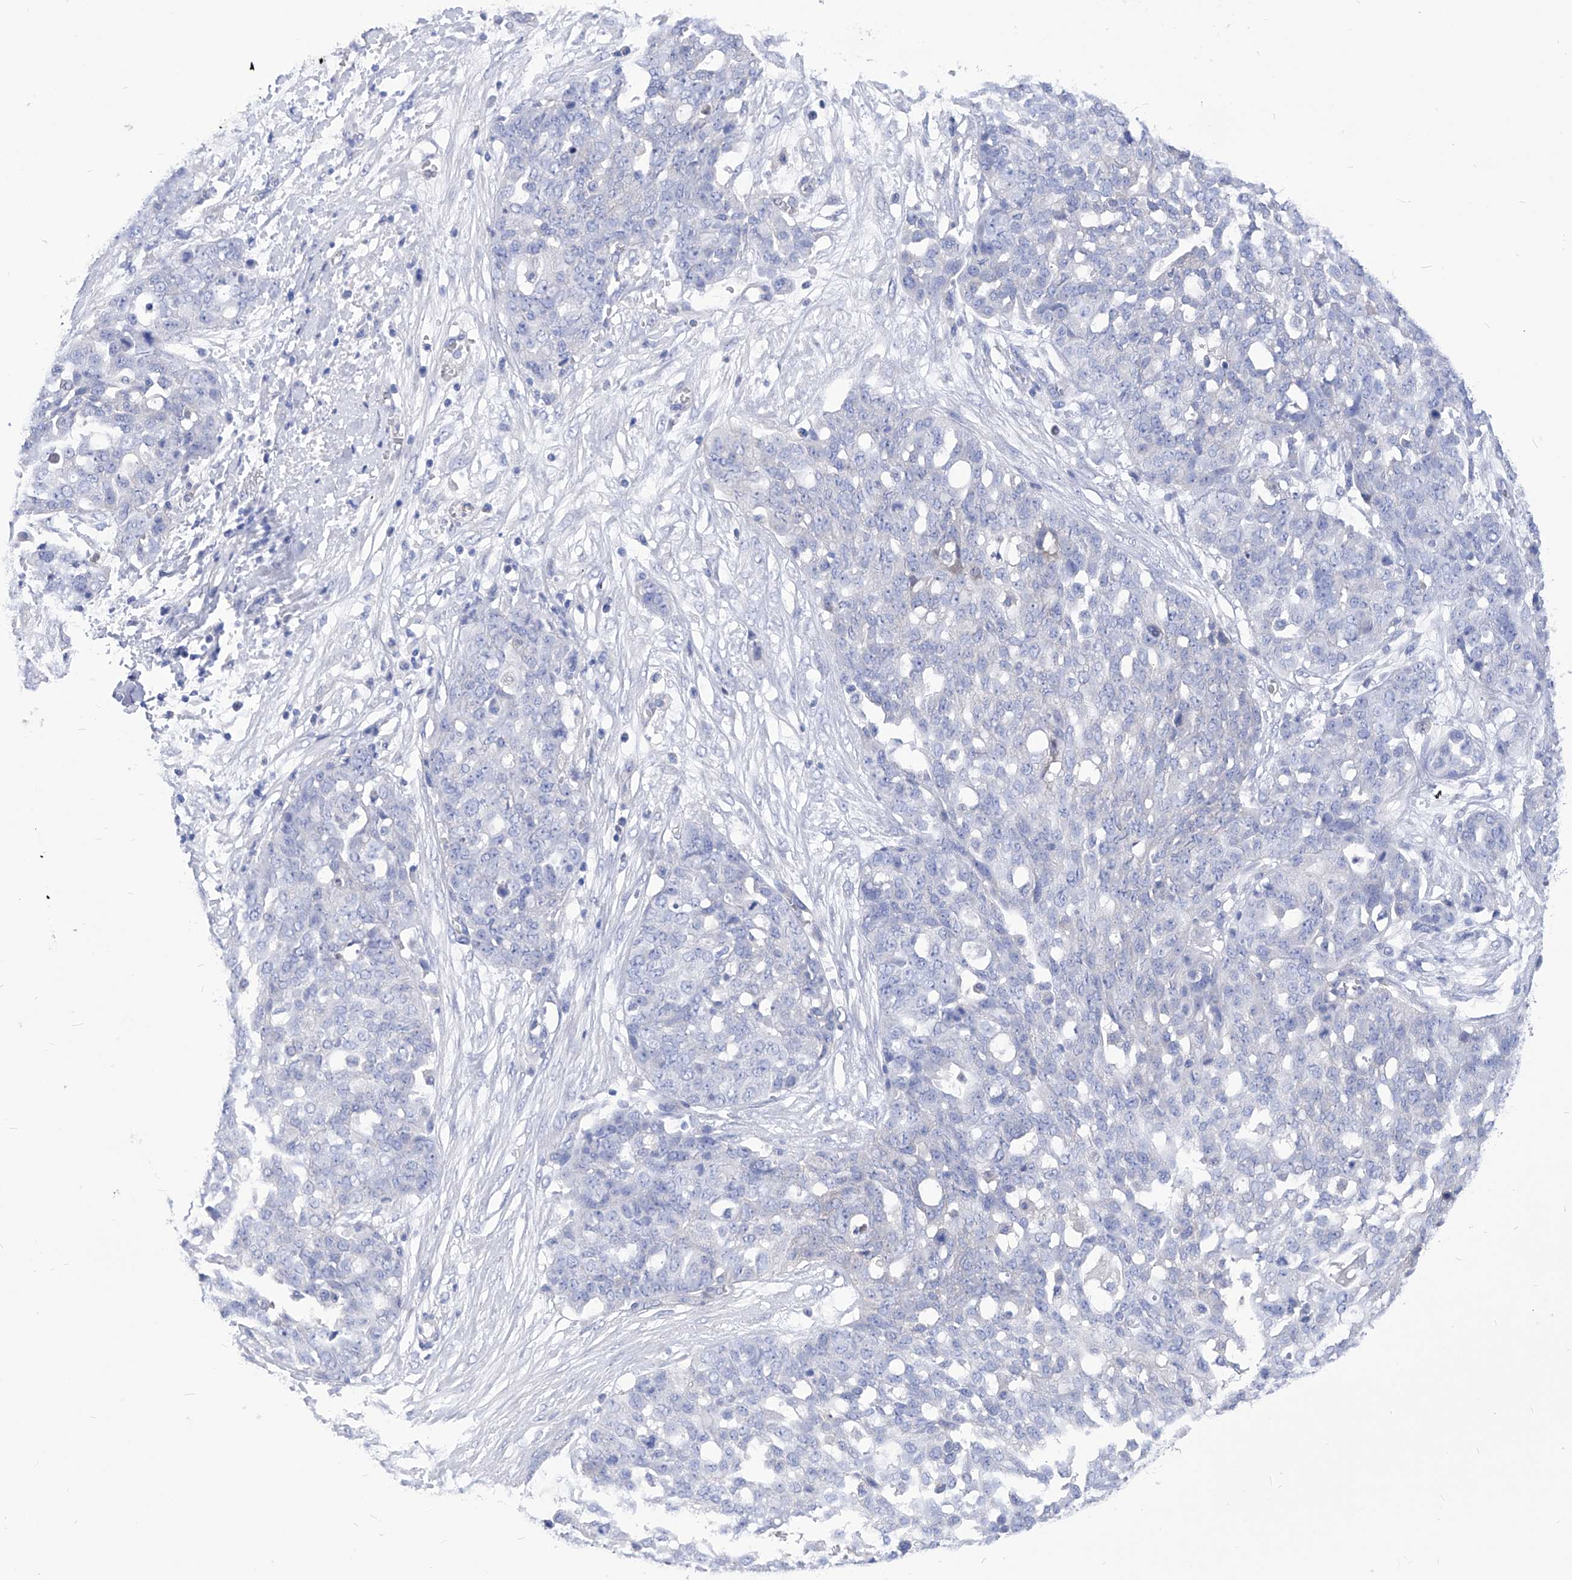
{"staining": {"intensity": "negative", "quantity": "none", "location": "none"}, "tissue": "ovarian cancer", "cell_type": "Tumor cells", "image_type": "cancer", "snomed": [{"axis": "morphology", "description": "Cystadenocarcinoma, serous, NOS"}, {"axis": "topography", "description": "Soft tissue"}, {"axis": "topography", "description": "Ovary"}], "caption": "Tumor cells show no significant protein expression in serous cystadenocarcinoma (ovarian).", "gene": "XPNPEP1", "patient": {"sex": "female", "age": 57}}